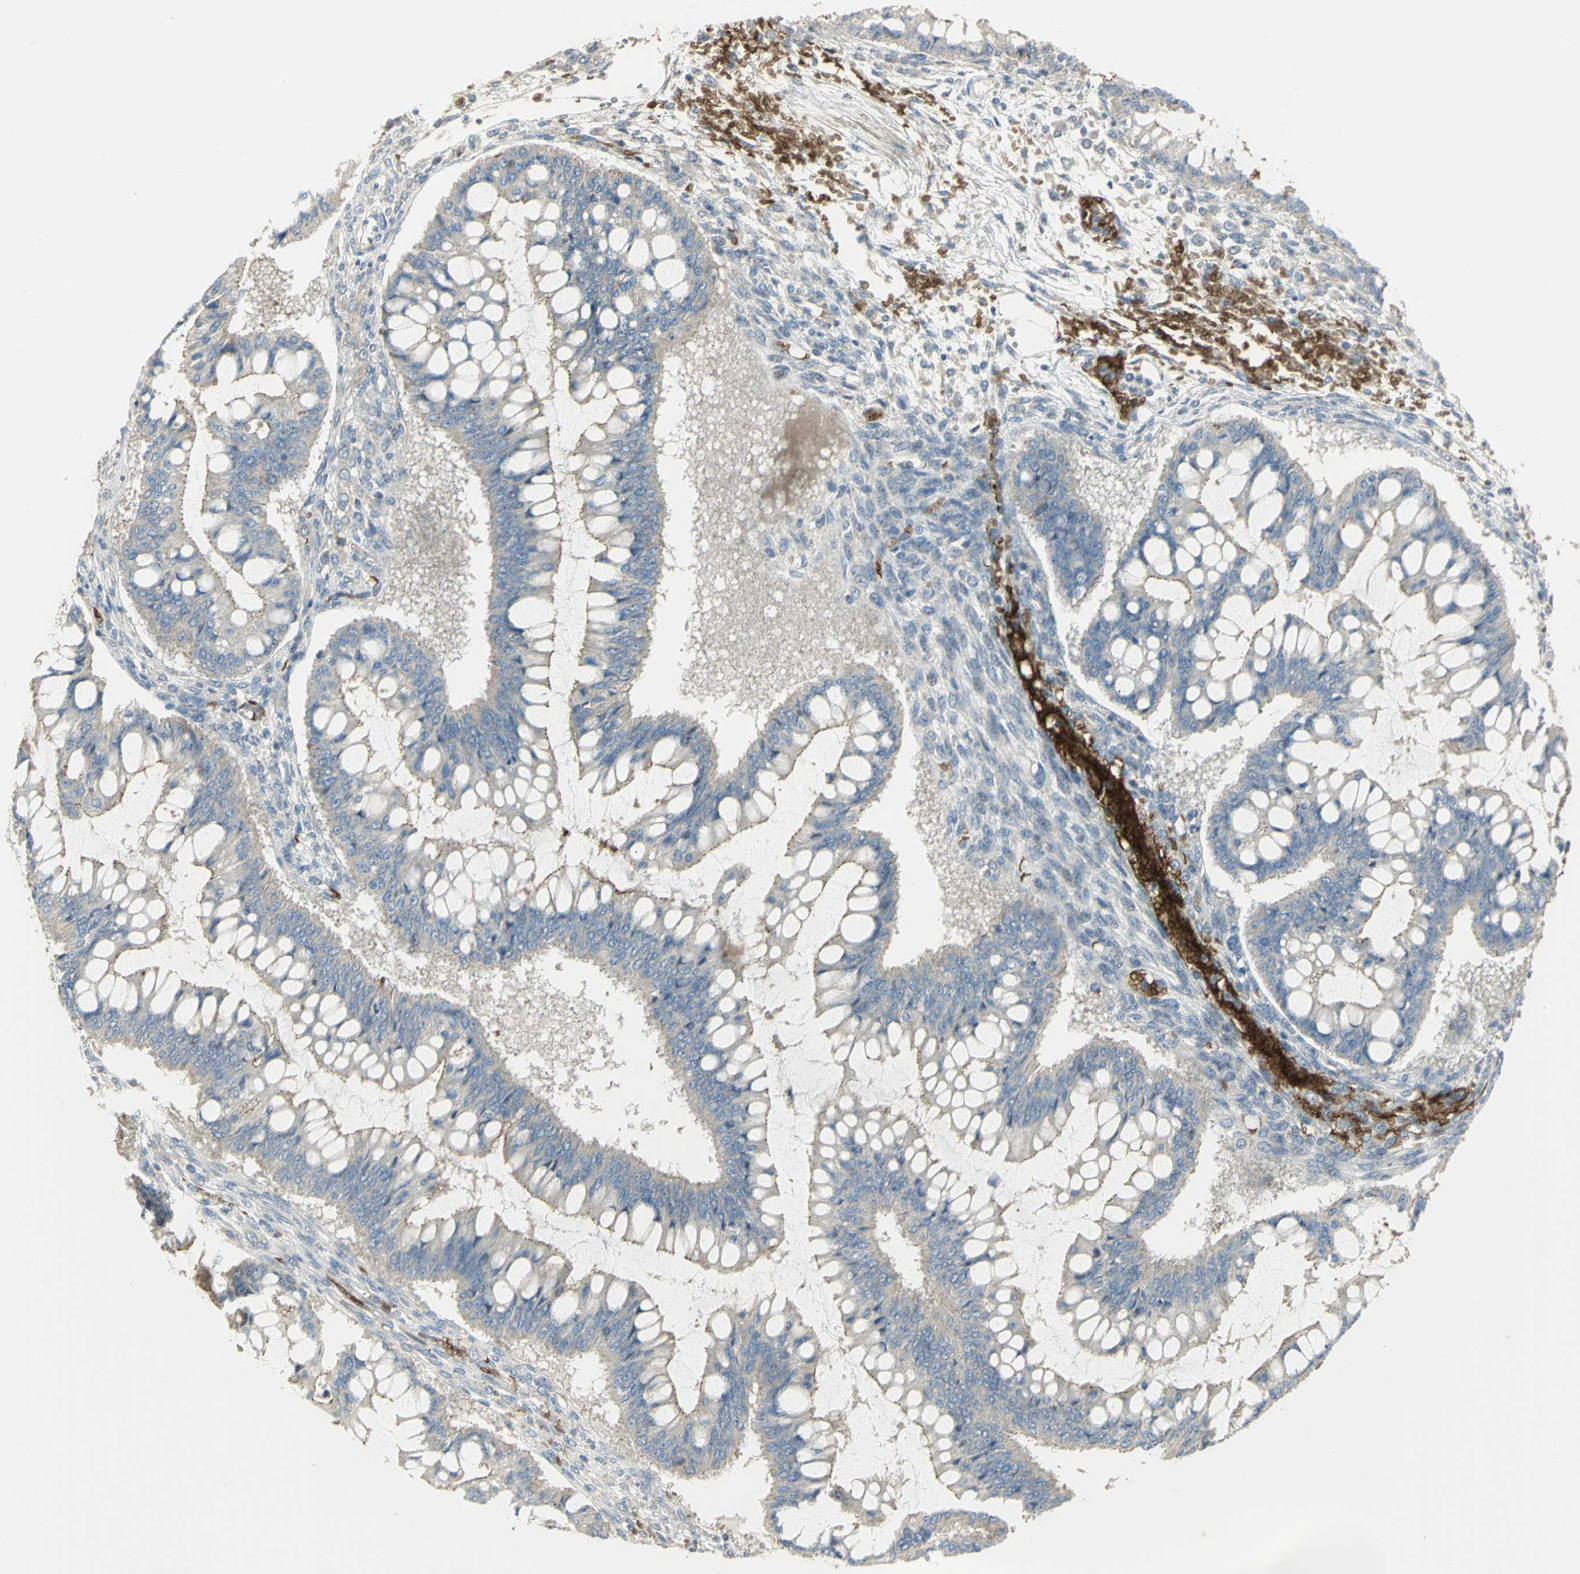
{"staining": {"intensity": "negative", "quantity": "none", "location": "none"}, "tissue": "ovarian cancer", "cell_type": "Tumor cells", "image_type": "cancer", "snomed": [{"axis": "morphology", "description": "Cystadenocarcinoma, mucinous, NOS"}, {"axis": "topography", "description": "Ovary"}], "caption": "High power microscopy photomicrograph of an IHC photomicrograph of ovarian cancer (mucinous cystadenocarcinoma), revealing no significant staining in tumor cells. (DAB (3,3'-diaminobenzidine) IHC visualized using brightfield microscopy, high magnification).", "gene": "ANK1", "patient": {"sex": "female", "age": 73}}